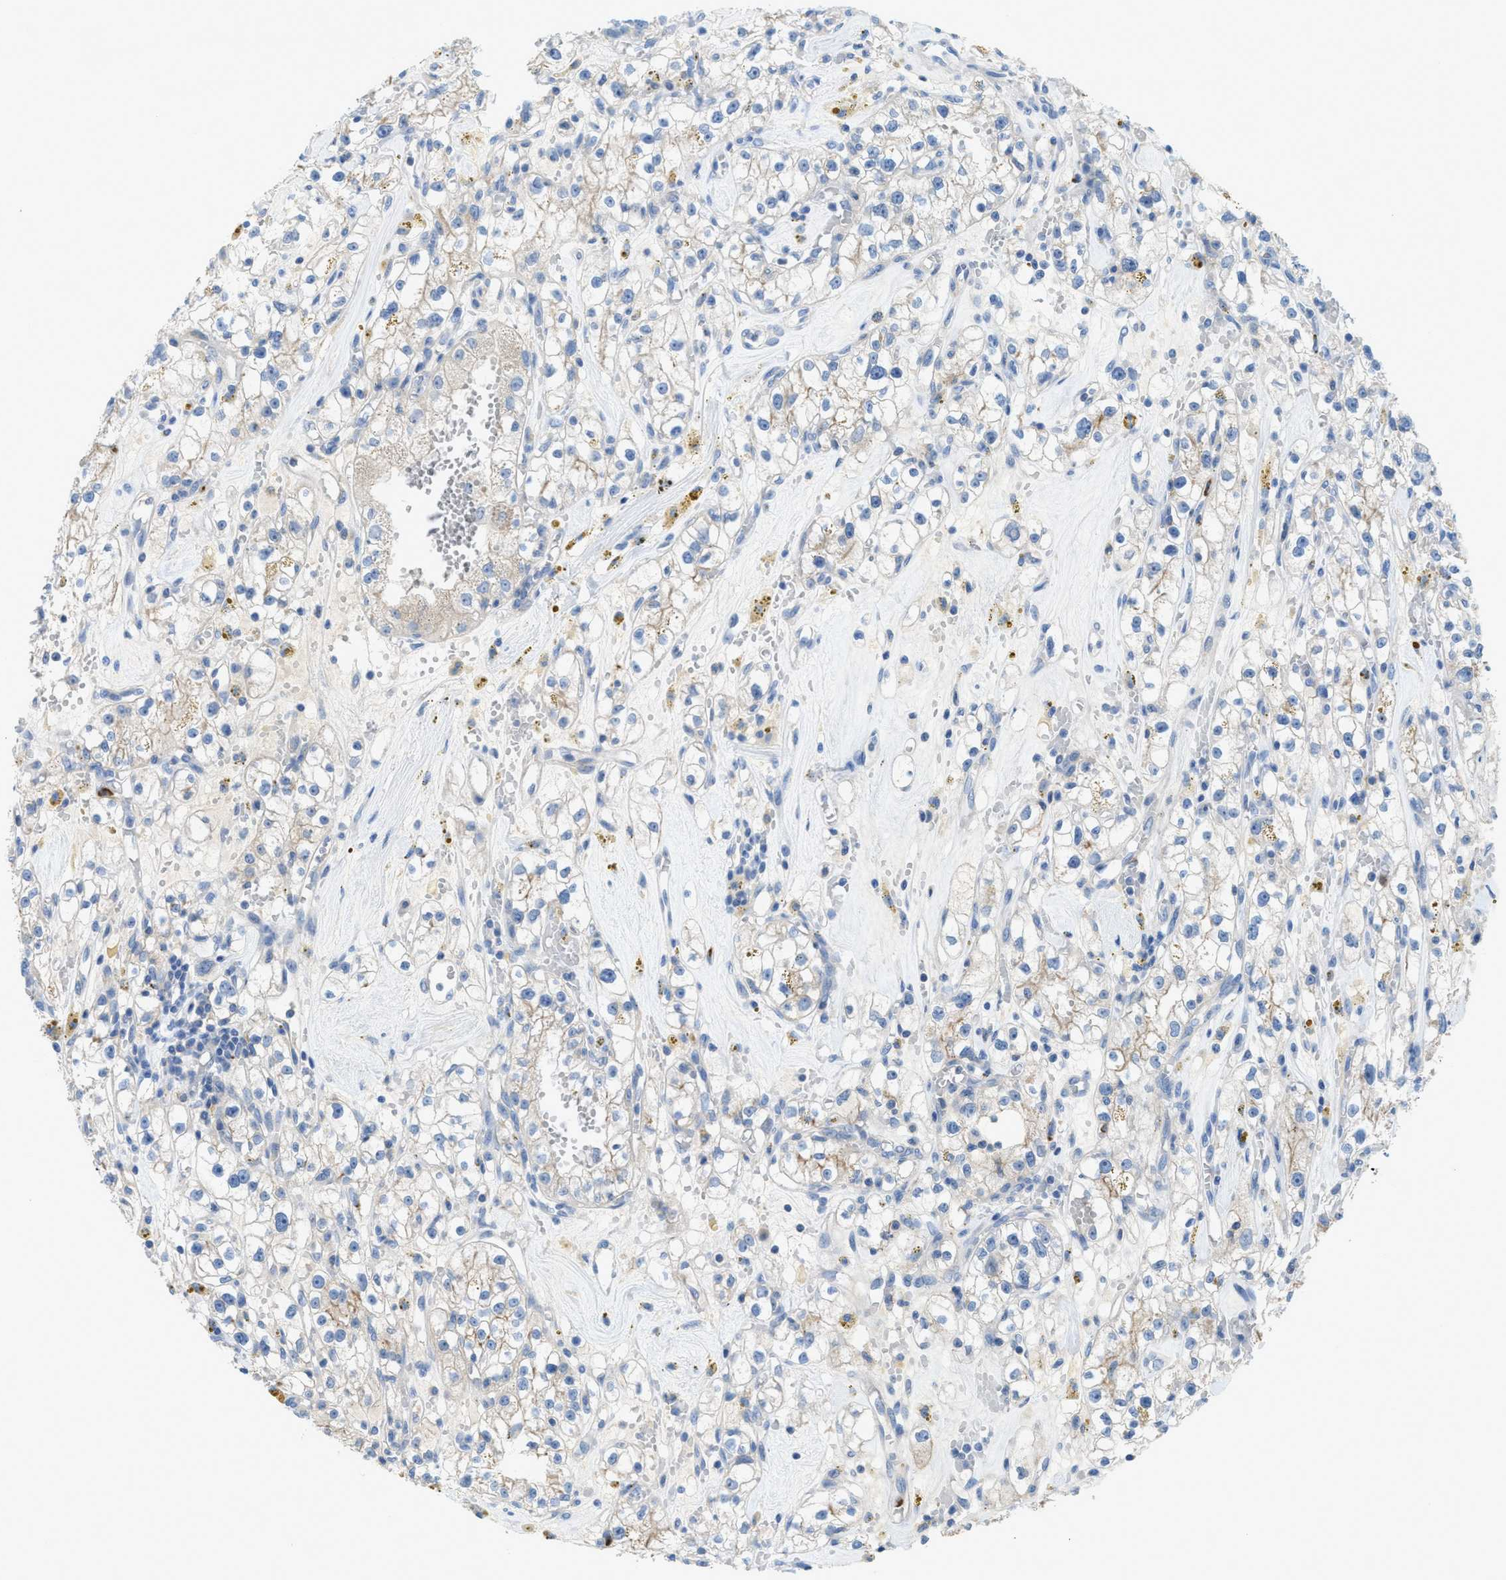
{"staining": {"intensity": "weak", "quantity": "<25%", "location": "cytoplasmic/membranous"}, "tissue": "renal cancer", "cell_type": "Tumor cells", "image_type": "cancer", "snomed": [{"axis": "morphology", "description": "Adenocarcinoma, NOS"}, {"axis": "topography", "description": "Kidney"}], "caption": "A high-resolution micrograph shows immunohistochemistry staining of renal adenocarcinoma, which reveals no significant positivity in tumor cells.", "gene": "CMTM1", "patient": {"sex": "male", "age": 56}}